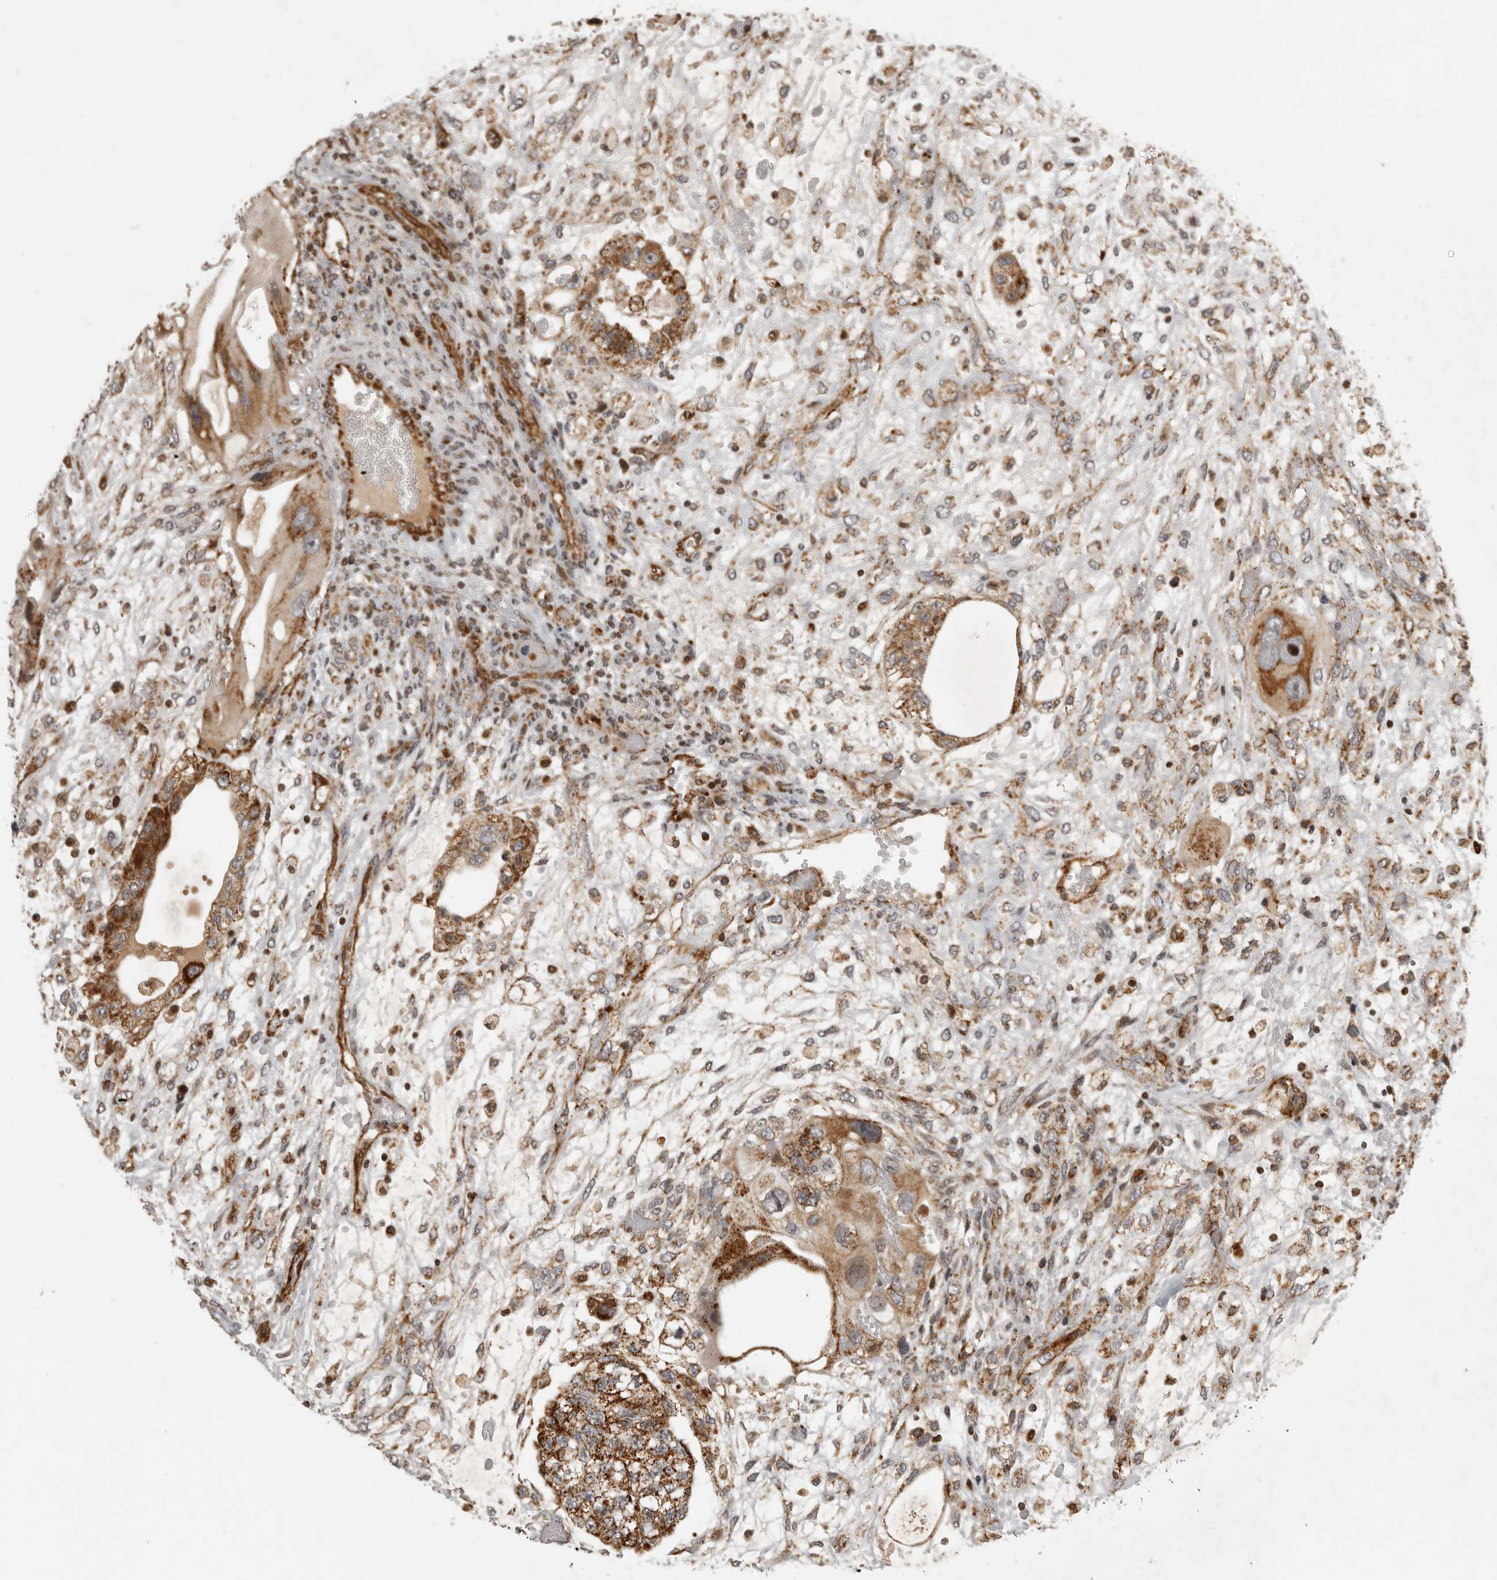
{"staining": {"intensity": "strong", "quantity": ">75%", "location": "cytoplasmic/membranous"}, "tissue": "testis cancer", "cell_type": "Tumor cells", "image_type": "cancer", "snomed": [{"axis": "morphology", "description": "Carcinoma, Embryonal, NOS"}, {"axis": "topography", "description": "Testis"}], "caption": "This is a histology image of immunohistochemistry (IHC) staining of testis embryonal carcinoma, which shows strong expression in the cytoplasmic/membranous of tumor cells.", "gene": "NARS2", "patient": {"sex": "male", "age": 36}}